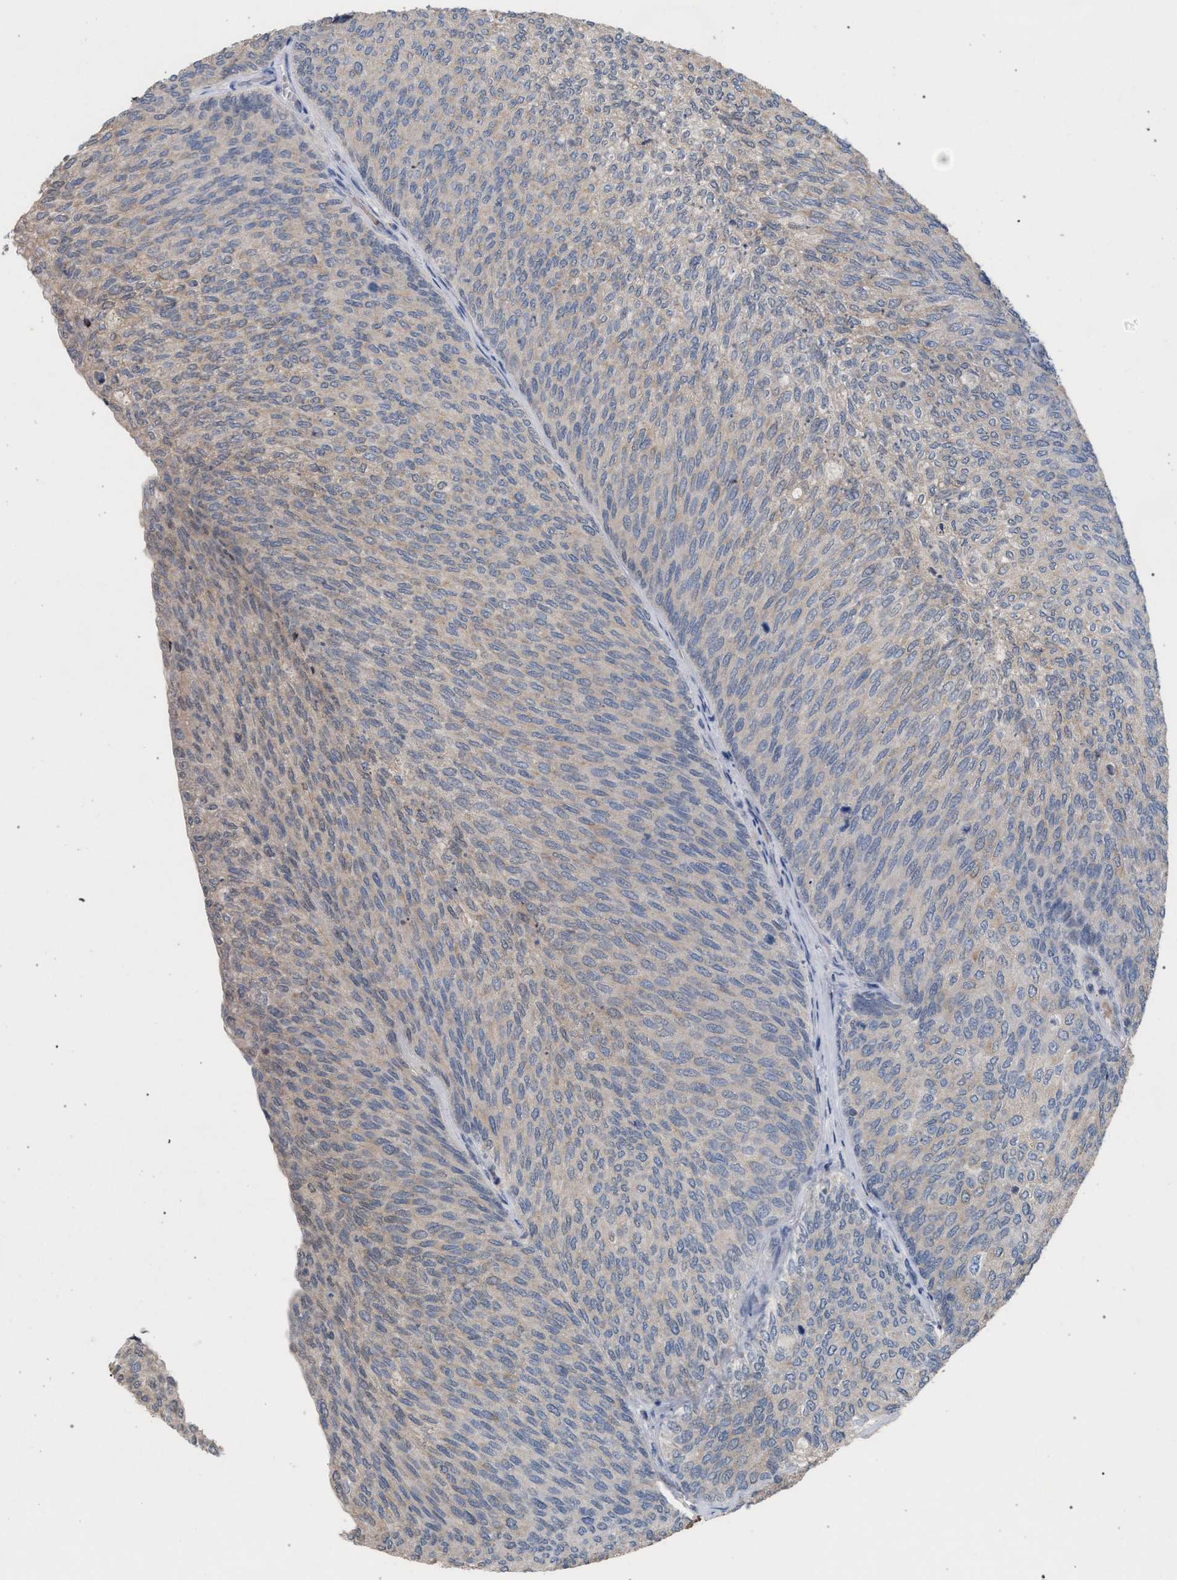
{"staining": {"intensity": "weak", "quantity": "25%-75%", "location": "cytoplasmic/membranous"}, "tissue": "urothelial cancer", "cell_type": "Tumor cells", "image_type": "cancer", "snomed": [{"axis": "morphology", "description": "Urothelial carcinoma, Low grade"}, {"axis": "topography", "description": "Urinary bladder"}], "caption": "DAB immunohistochemical staining of human urothelial cancer shows weak cytoplasmic/membranous protein staining in about 25%-75% of tumor cells. The staining was performed using DAB, with brown indicating positive protein expression. Nuclei are stained blue with hematoxylin.", "gene": "TECPR1", "patient": {"sex": "female", "age": 79}}